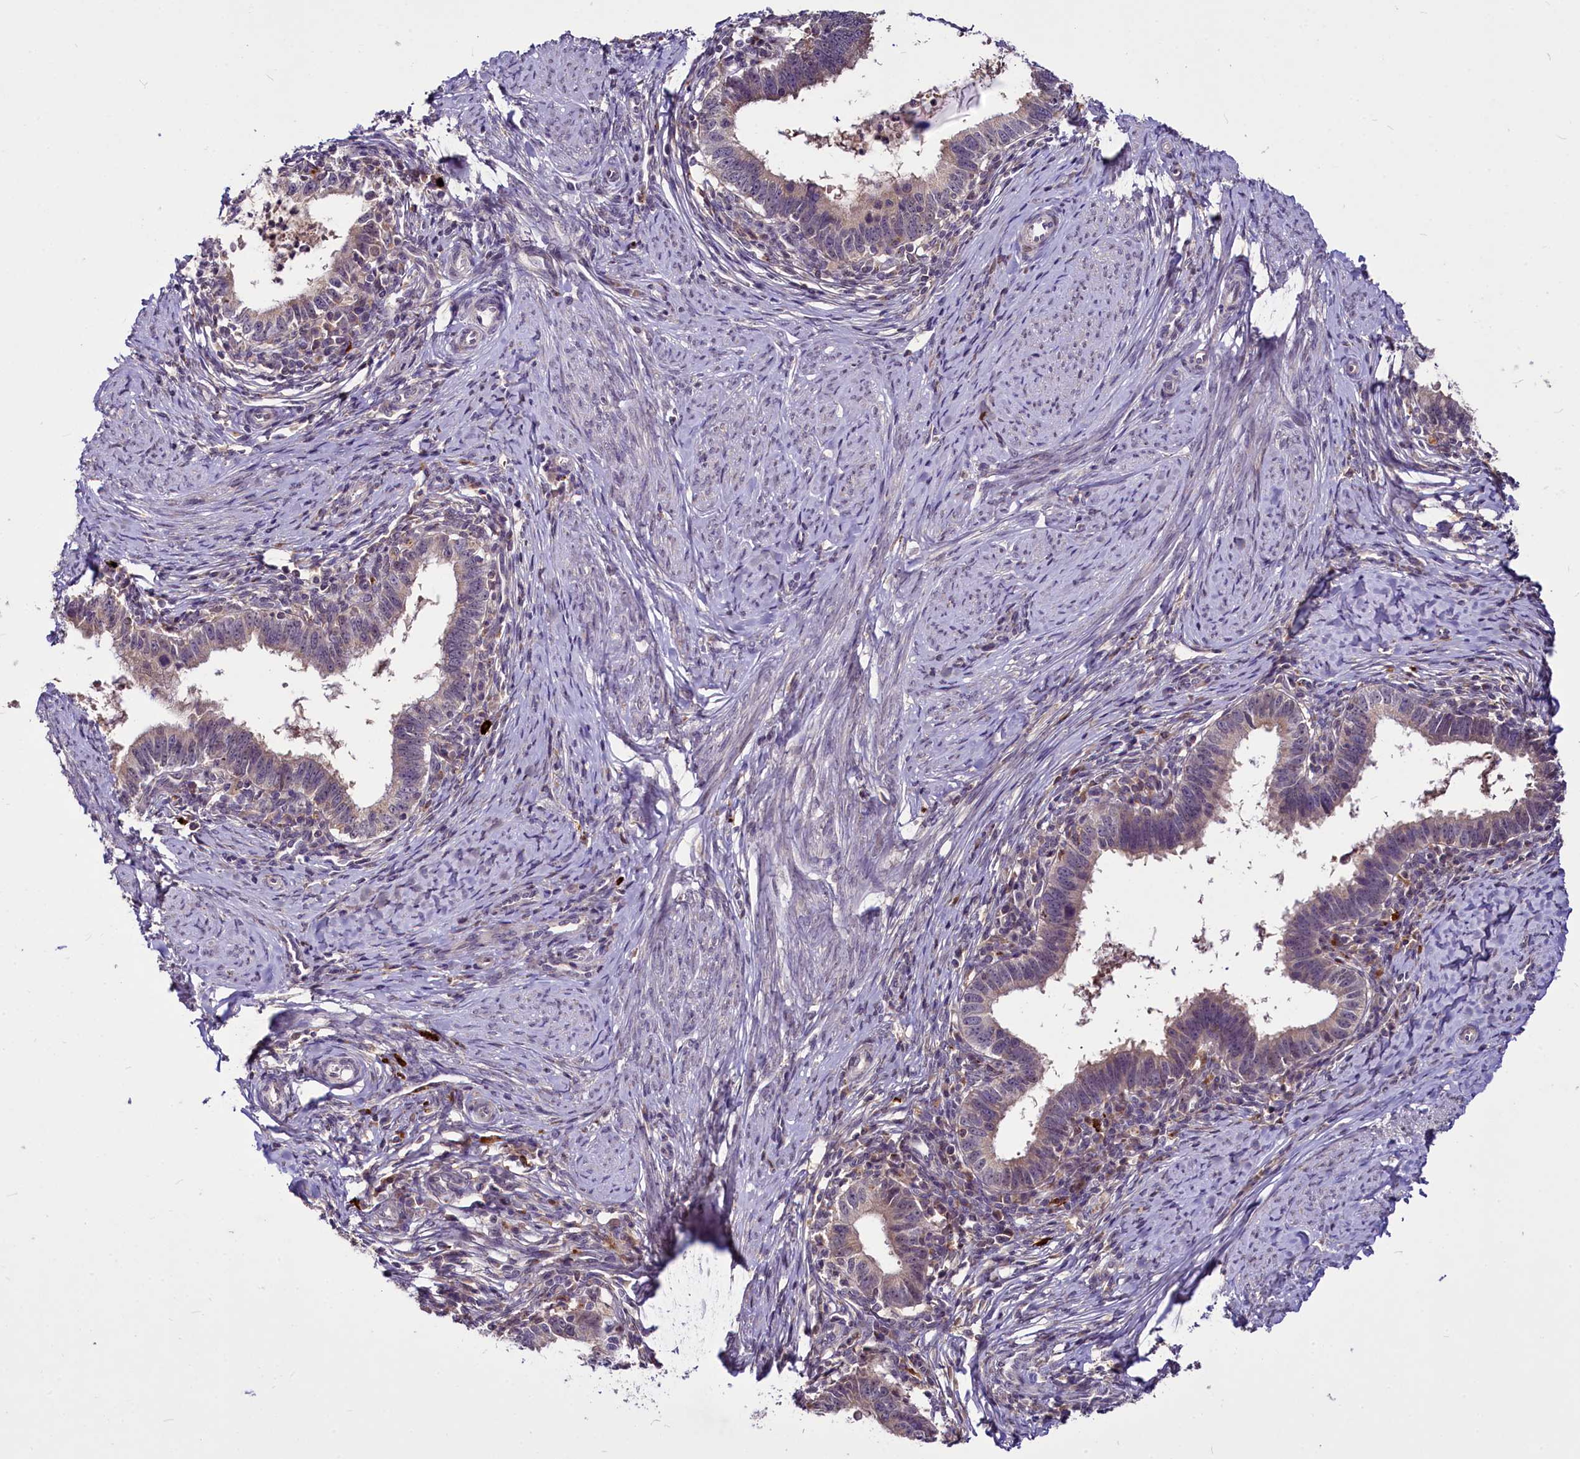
{"staining": {"intensity": "negative", "quantity": "none", "location": "none"}, "tissue": "cervical cancer", "cell_type": "Tumor cells", "image_type": "cancer", "snomed": [{"axis": "morphology", "description": "Adenocarcinoma, NOS"}, {"axis": "topography", "description": "Cervix"}], "caption": "Immunohistochemistry (IHC) photomicrograph of human adenocarcinoma (cervical) stained for a protein (brown), which shows no expression in tumor cells. (DAB immunohistochemistry (IHC) with hematoxylin counter stain).", "gene": "C11orf86", "patient": {"sex": "female", "age": 36}}